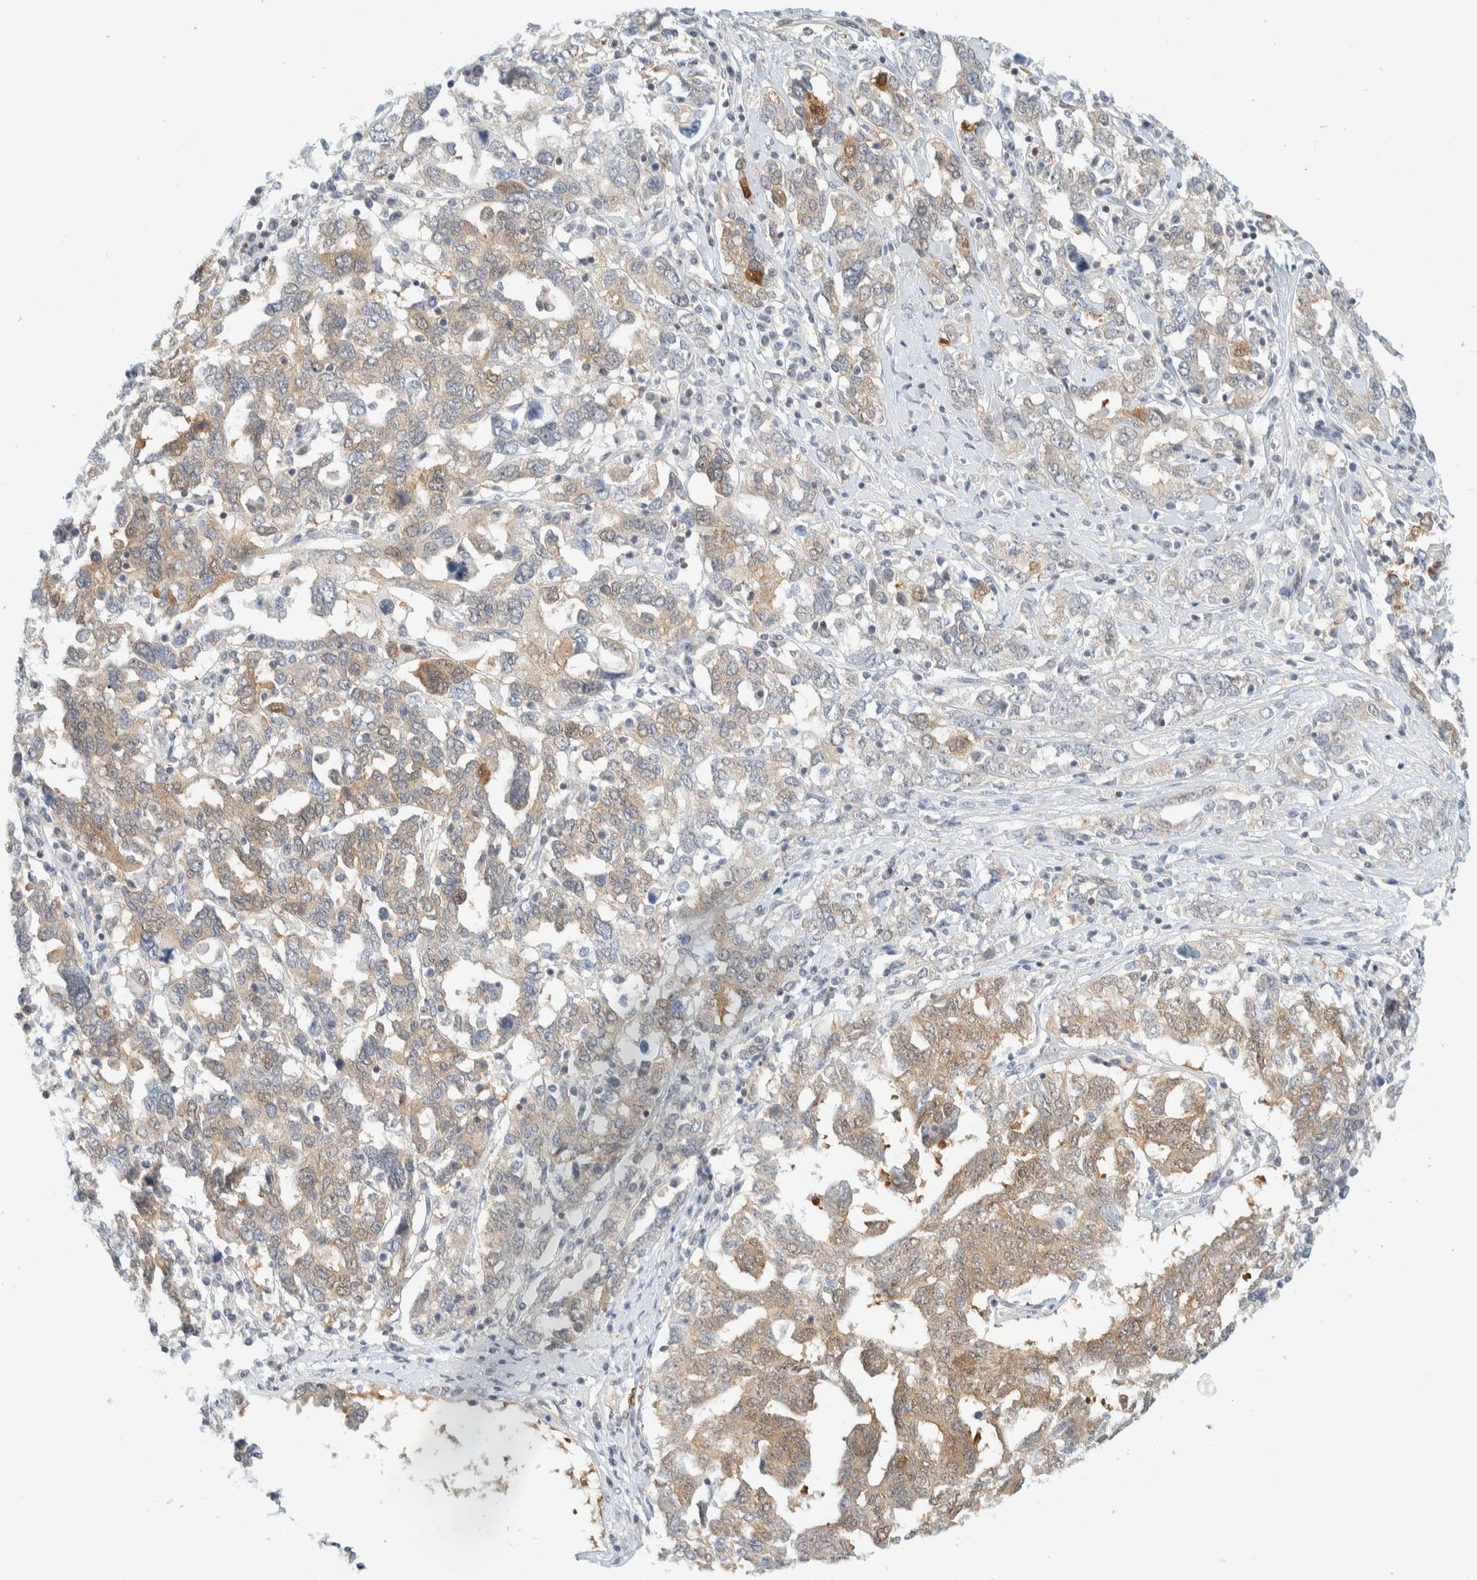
{"staining": {"intensity": "weak", "quantity": ">75%", "location": "cytoplasmic/membranous"}, "tissue": "ovarian cancer", "cell_type": "Tumor cells", "image_type": "cancer", "snomed": [{"axis": "morphology", "description": "Carcinoma, endometroid"}, {"axis": "topography", "description": "Ovary"}], "caption": "Immunohistochemical staining of human ovarian cancer reveals low levels of weak cytoplasmic/membranous positivity in about >75% of tumor cells.", "gene": "PCYT2", "patient": {"sex": "female", "age": 62}}